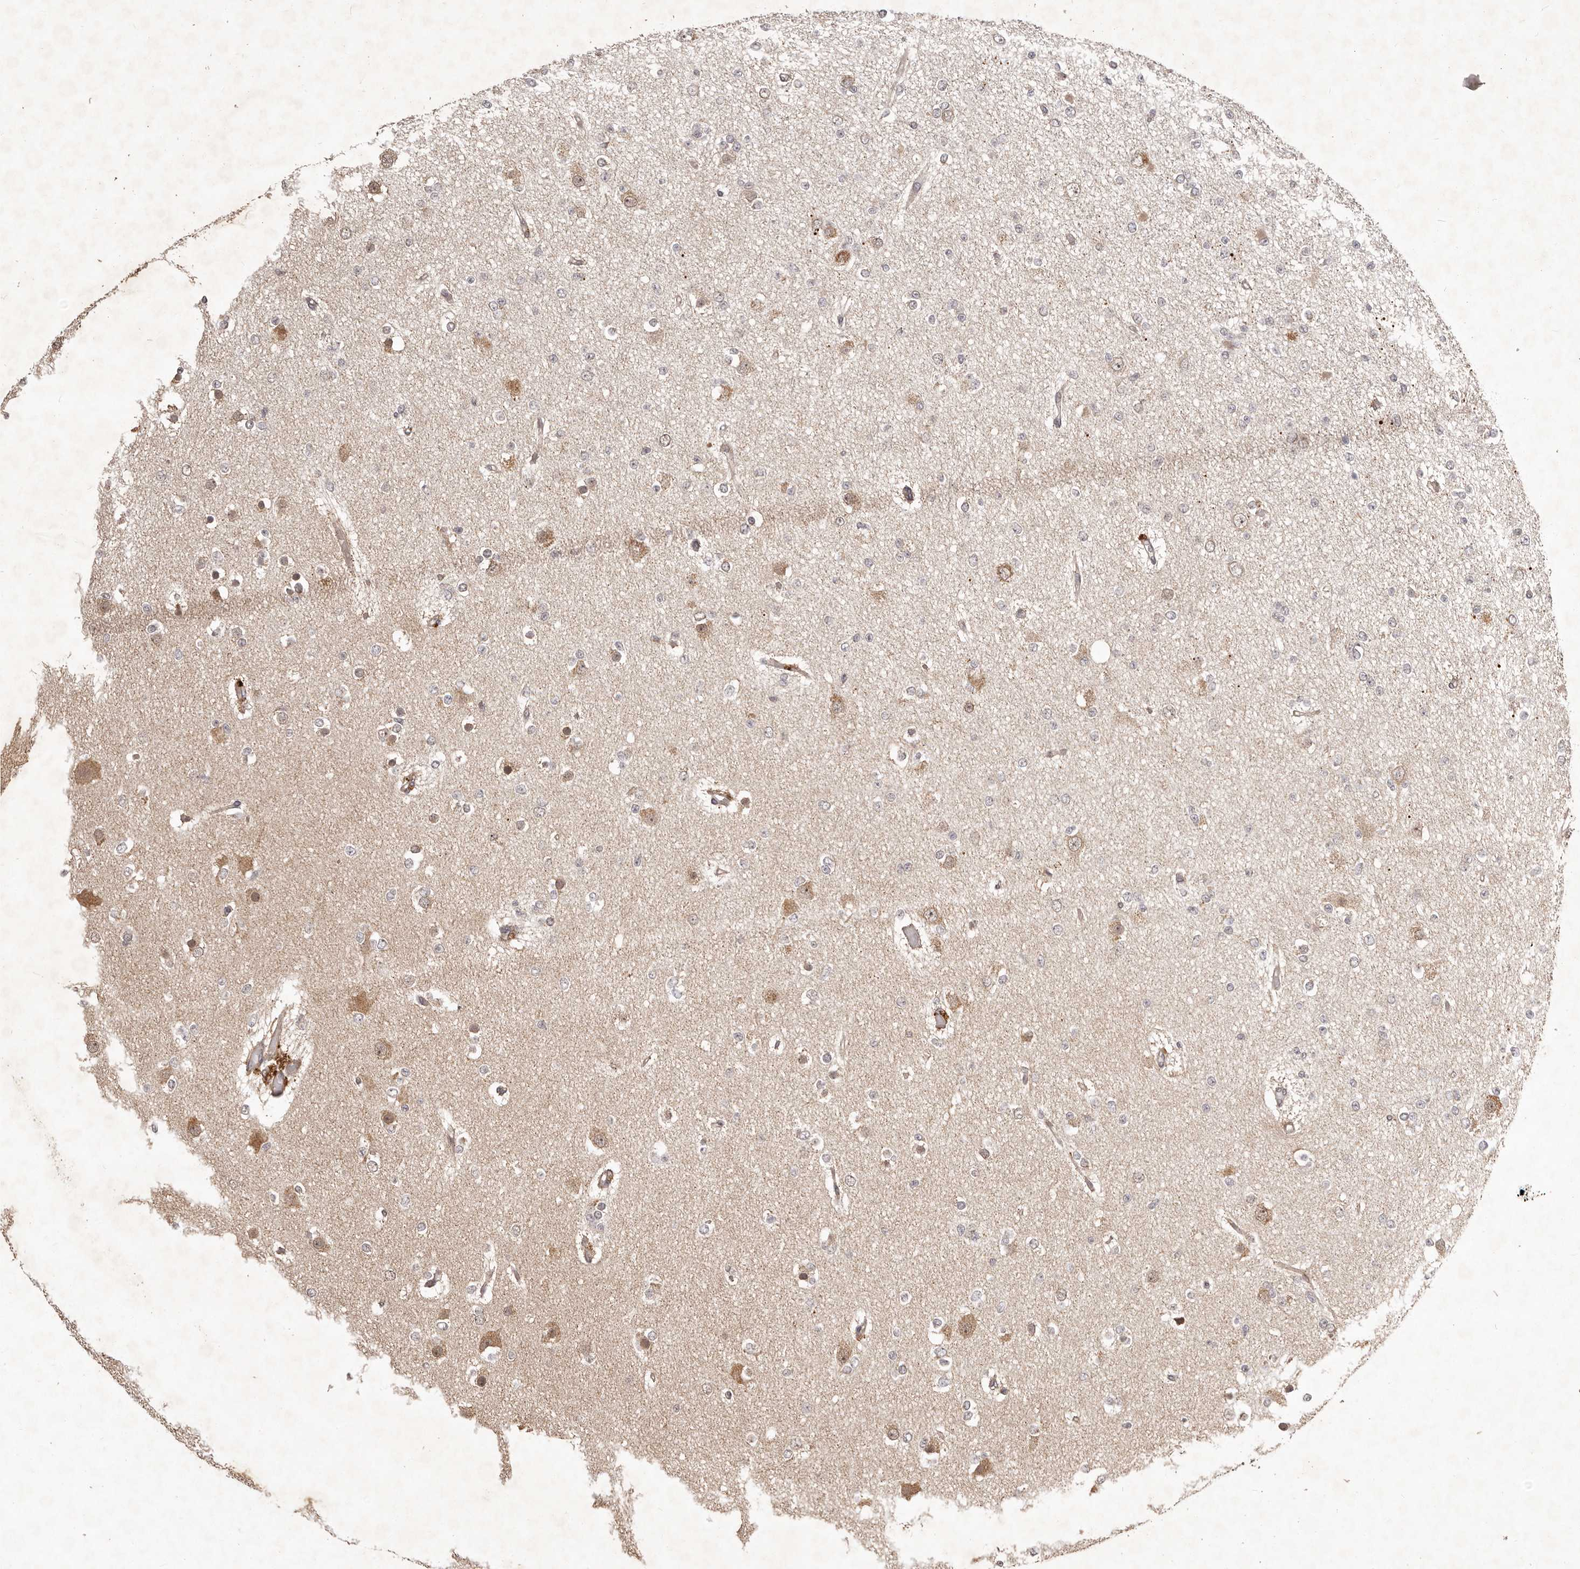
{"staining": {"intensity": "negative", "quantity": "none", "location": "none"}, "tissue": "glioma", "cell_type": "Tumor cells", "image_type": "cancer", "snomed": [{"axis": "morphology", "description": "Glioma, malignant, Low grade"}, {"axis": "topography", "description": "Brain"}], "caption": "Malignant glioma (low-grade) was stained to show a protein in brown. There is no significant expression in tumor cells.", "gene": "RNF187", "patient": {"sex": "female", "age": 22}}